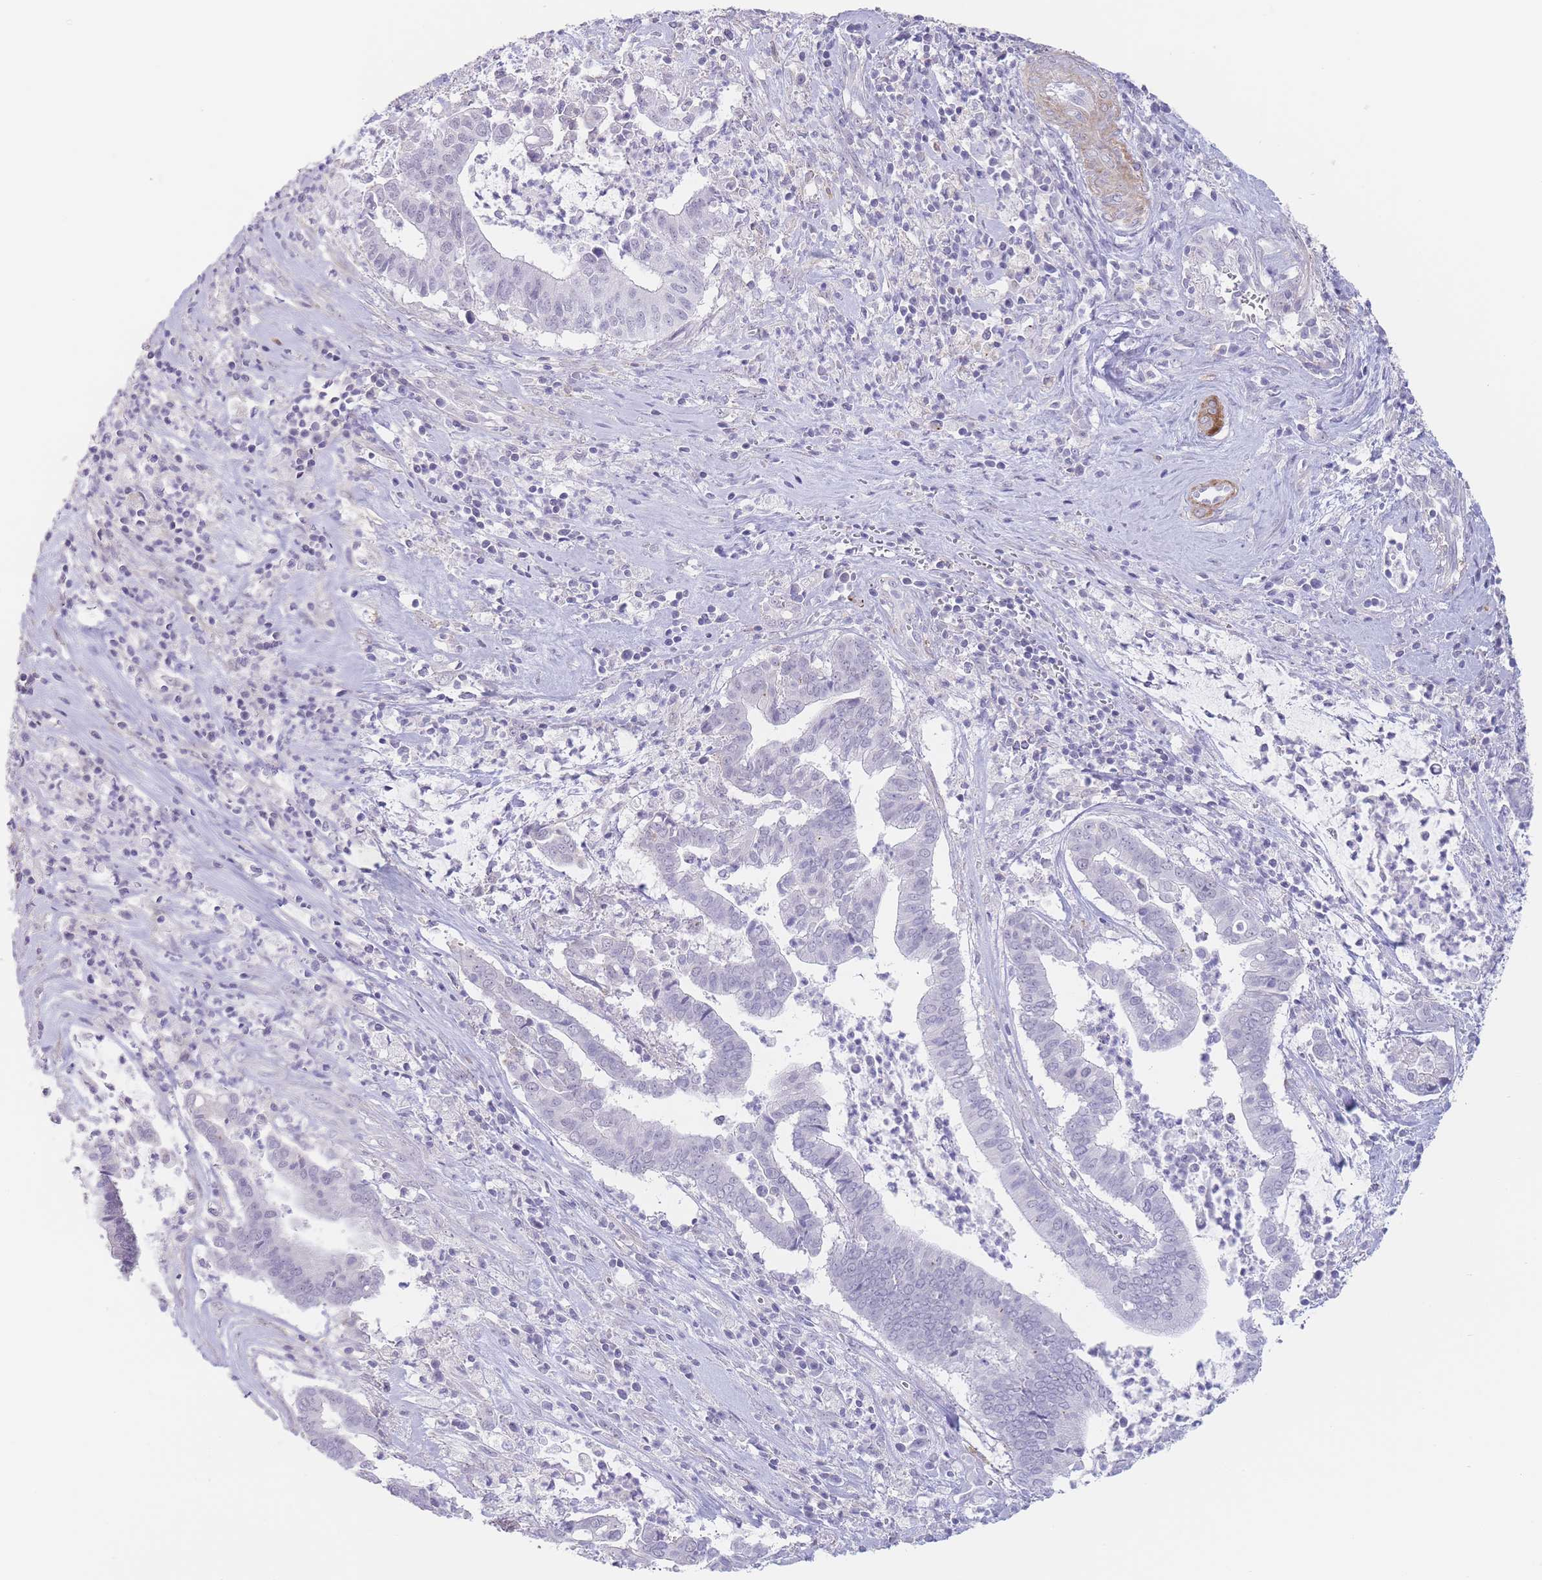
{"staining": {"intensity": "negative", "quantity": "none", "location": "none"}, "tissue": "cervical cancer", "cell_type": "Tumor cells", "image_type": "cancer", "snomed": [{"axis": "morphology", "description": "Adenocarcinoma, NOS"}, {"axis": "topography", "description": "Cervix"}], "caption": "A histopathology image of human adenocarcinoma (cervical) is negative for staining in tumor cells.", "gene": "ASAP3", "patient": {"sex": "female", "age": 44}}